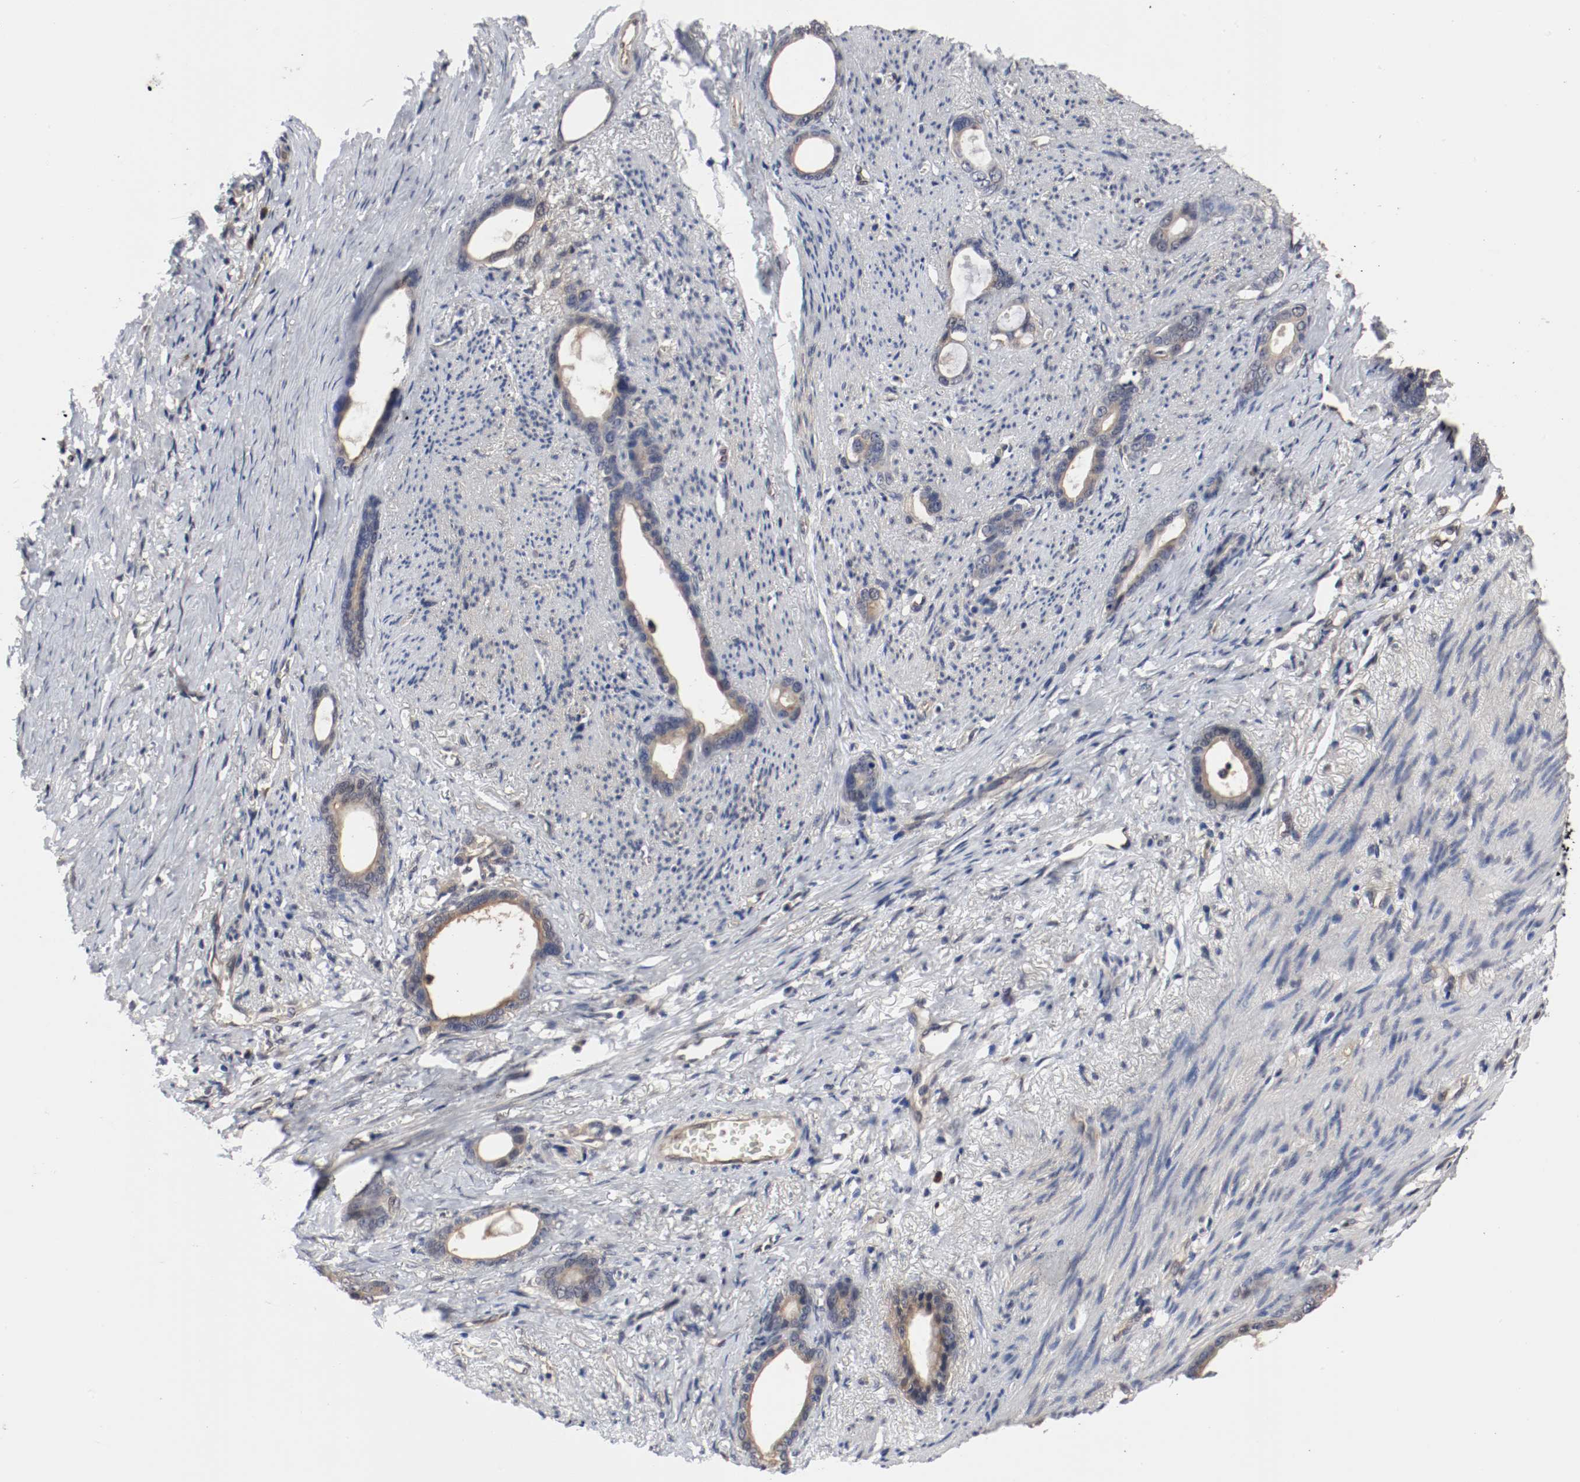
{"staining": {"intensity": "moderate", "quantity": ">75%", "location": "cytoplasmic/membranous"}, "tissue": "stomach cancer", "cell_type": "Tumor cells", "image_type": "cancer", "snomed": [{"axis": "morphology", "description": "Adenocarcinoma, NOS"}, {"axis": "topography", "description": "Stomach"}], "caption": "Human adenocarcinoma (stomach) stained with a protein marker displays moderate staining in tumor cells.", "gene": "AFG3L2", "patient": {"sex": "female", "age": 75}}